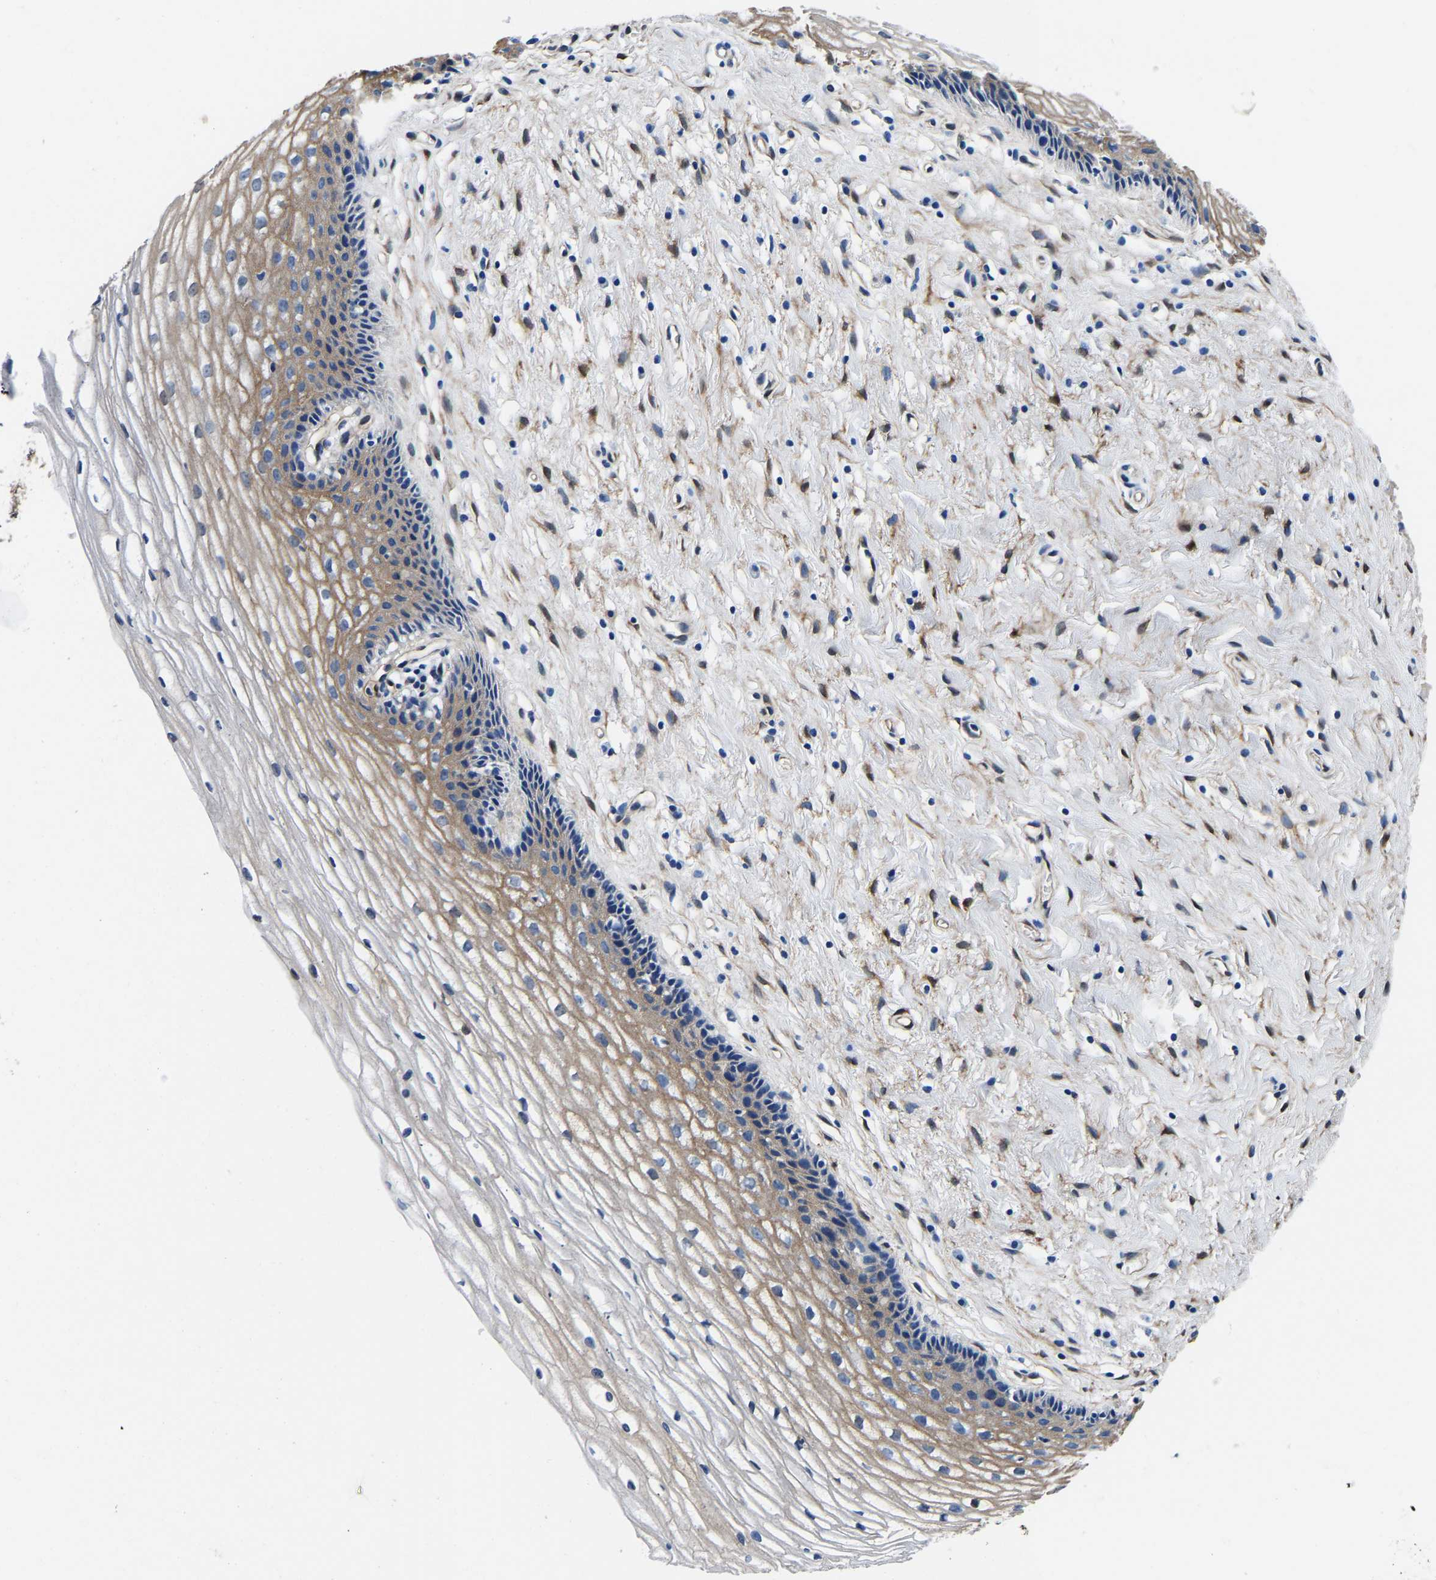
{"staining": {"intensity": "weak", "quantity": "25%-75%", "location": "cytoplasmic/membranous"}, "tissue": "cervix", "cell_type": "Glandular cells", "image_type": "normal", "snomed": [{"axis": "morphology", "description": "Normal tissue, NOS"}, {"axis": "topography", "description": "Cervix"}], "caption": "Immunohistochemical staining of benign cervix demonstrates 25%-75% levels of weak cytoplasmic/membranous protein expression in approximately 25%-75% of glandular cells.", "gene": "S100A13", "patient": {"sex": "female", "age": 77}}